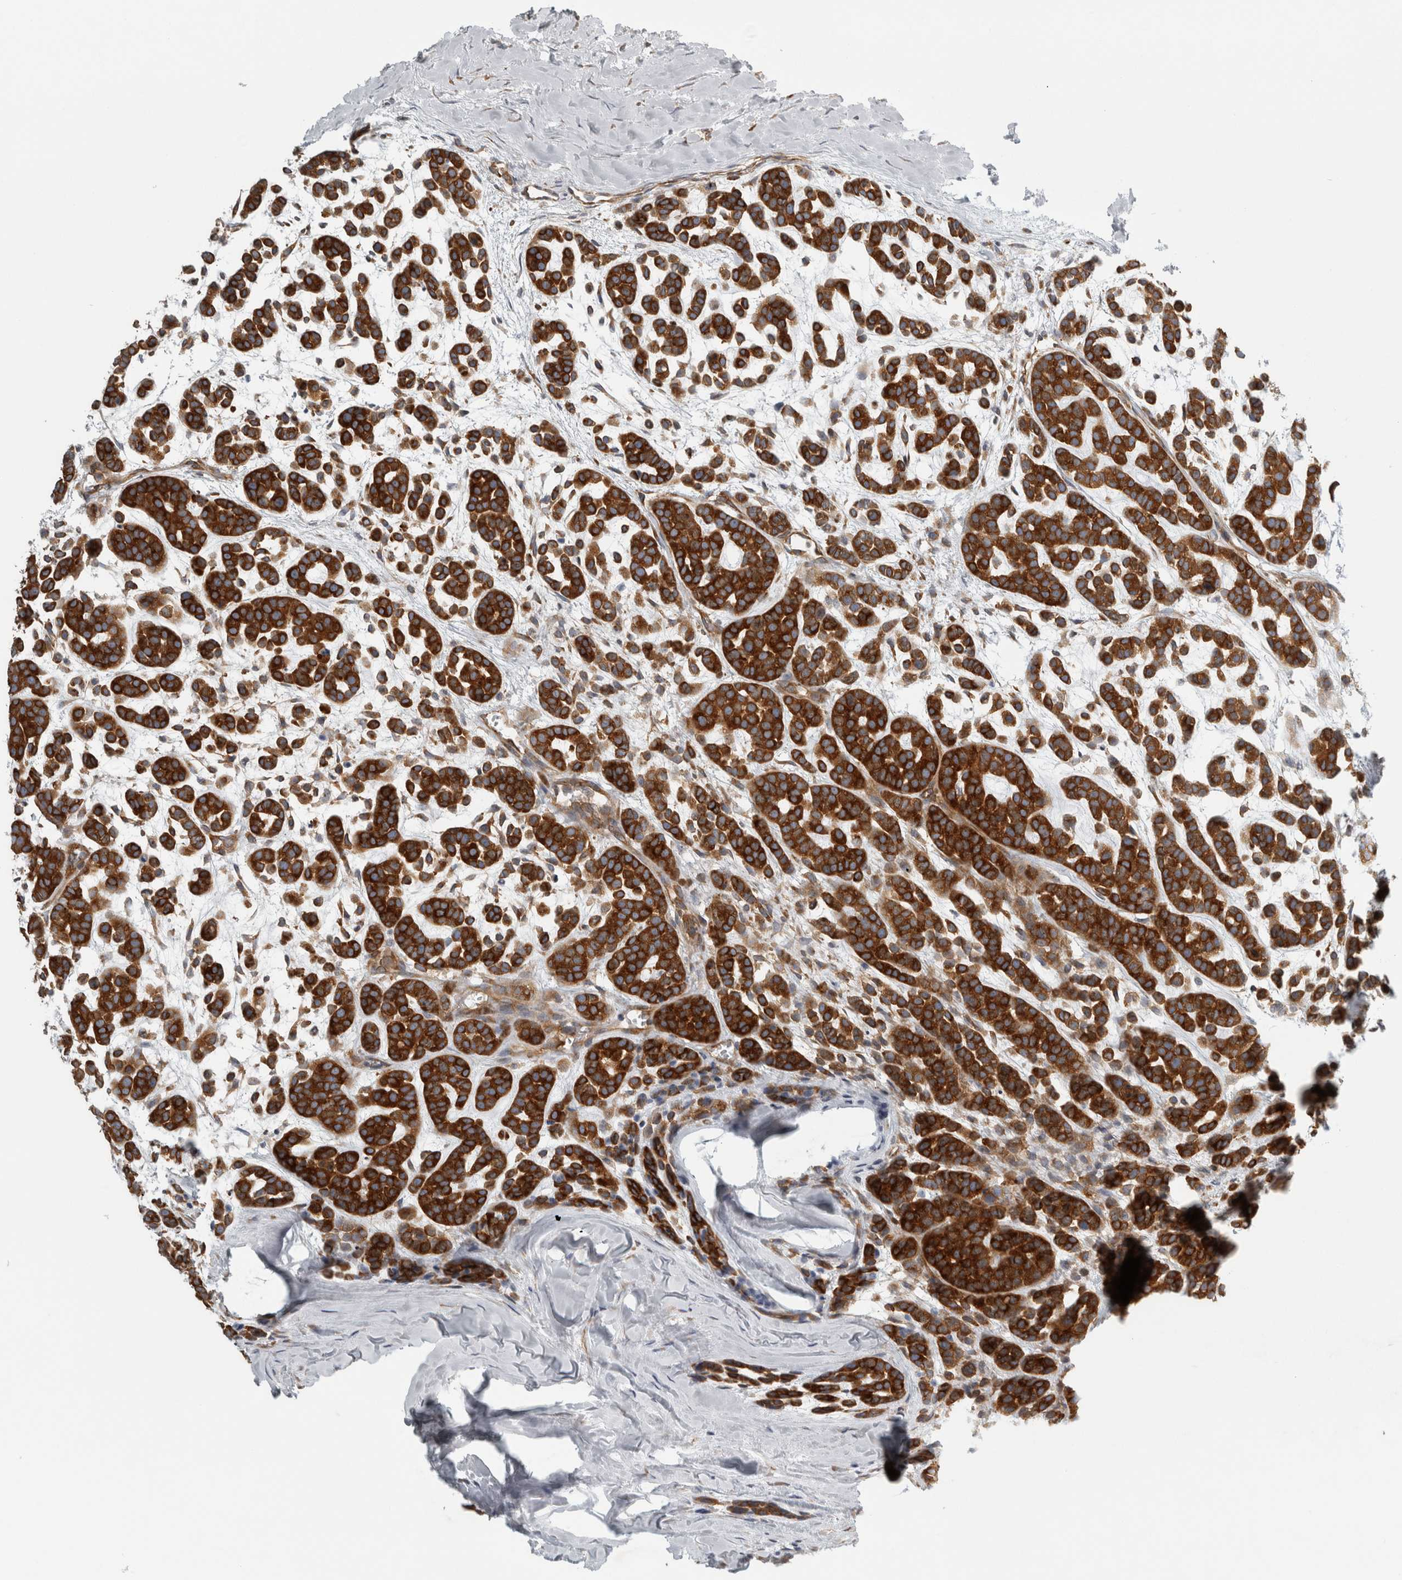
{"staining": {"intensity": "strong", "quantity": ">75%", "location": "cytoplasmic/membranous"}, "tissue": "head and neck cancer", "cell_type": "Tumor cells", "image_type": "cancer", "snomed": [{"axis": "morphology", "description": "Adenocarcinoma, NOS"}, {"axis": "morphology", "description": "Adenoma, NOS"}, {"axis": "topography", "description": "Head-Neck"}], "caption": "Protein expression analysis of head and neck cancer displays strong cytoplasmic/membranous positivity in about >75% of tumor cells.", "gene": "PEX6", "patient": {"sex": "female", "age": 55}}